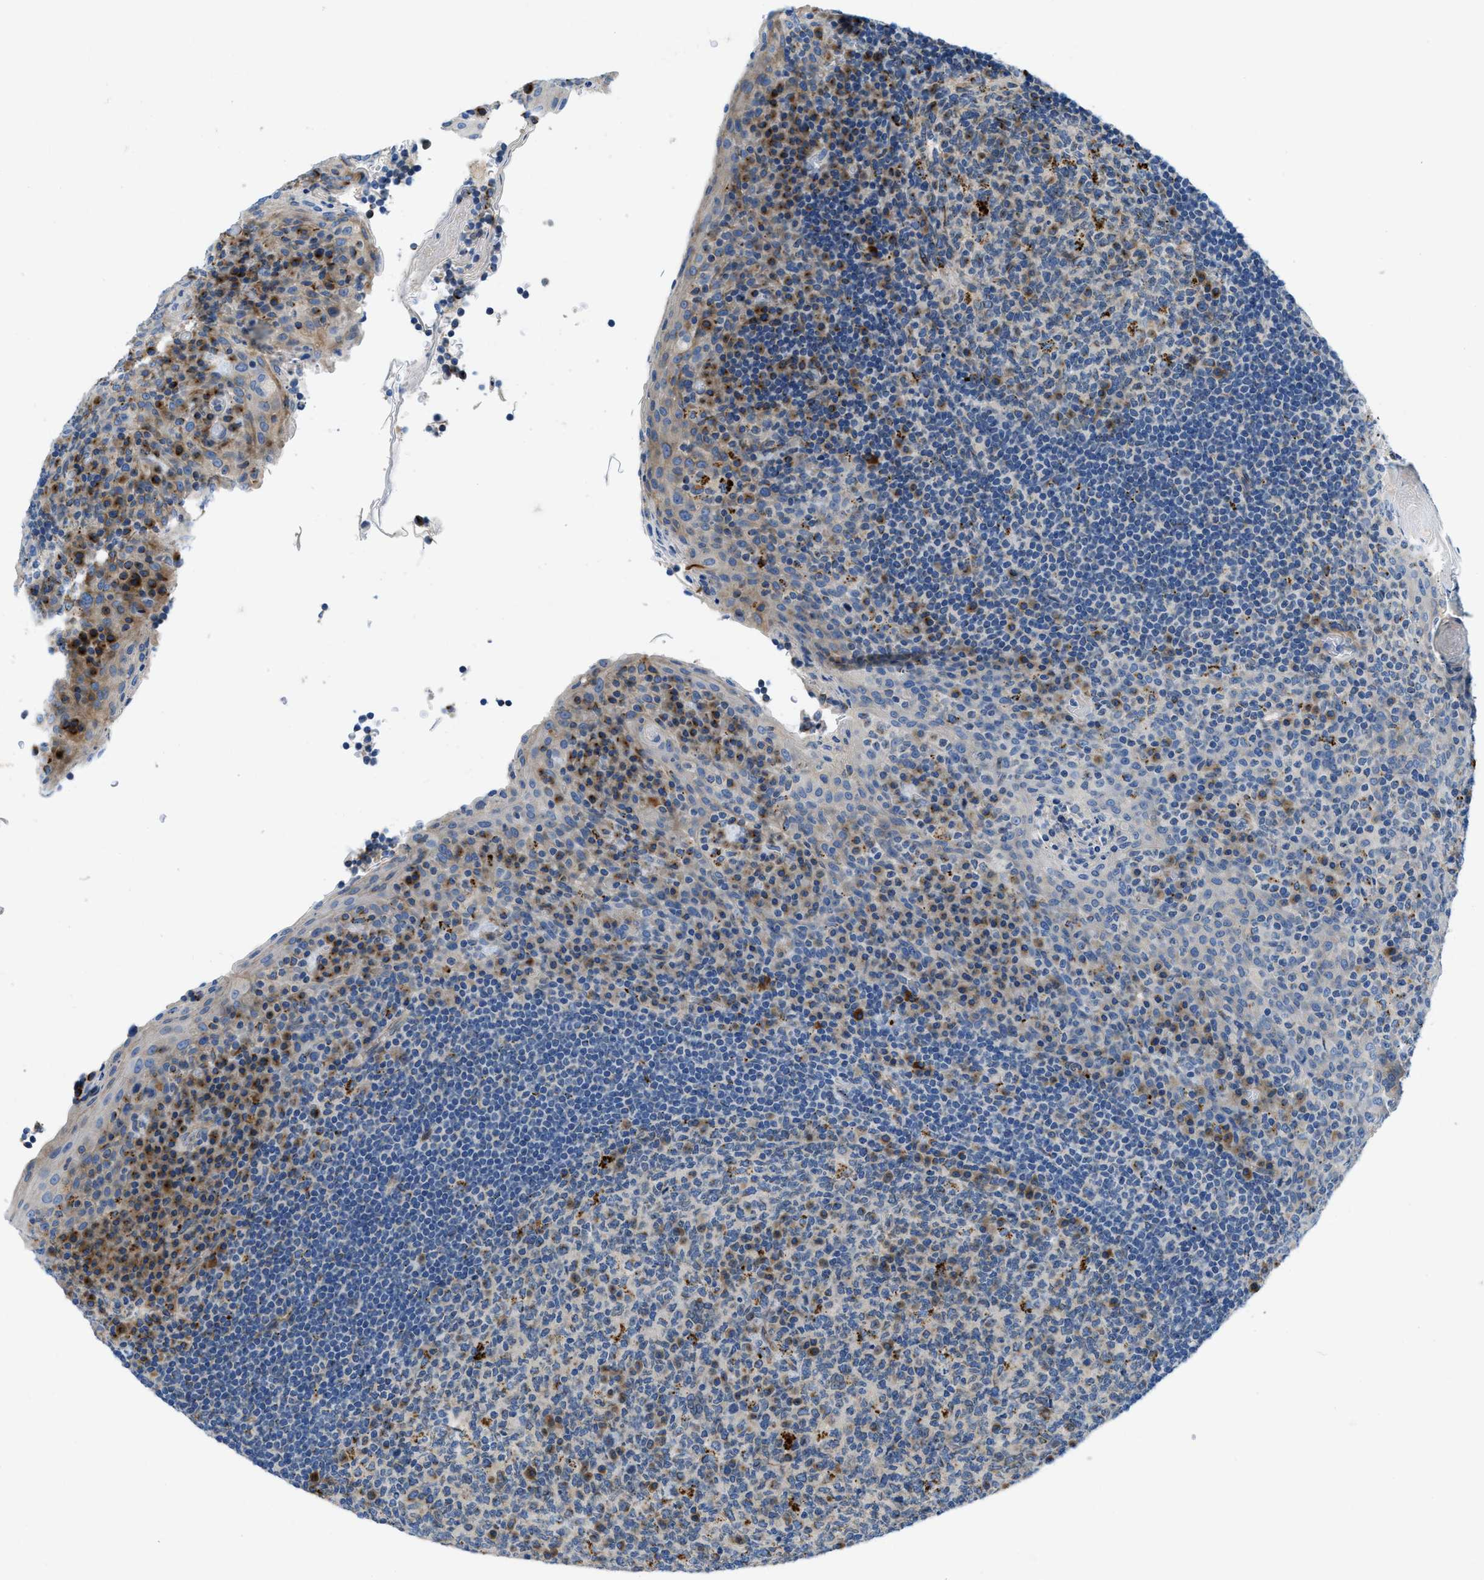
{"staining": {"intensity": "moderate", "quantity": "<25%", "location": "cytoplasmic/membranous"}, "tissue": "tonsil", "cell_type": "Germinal center cells", "image_type": "normal", "snomed": [{"axis": "morphology", "description": "Normal tissue, NOS"}, {"axis": "topography", "description": "Tonsil"}], "caption": "Protein staining by immunohistochemistry displays moderate cytoplasmic/membranous expression in approximately <25% of germinal center cells in unremarkable tonsil. The protein is stained brown, and the nuclei are stained in blue (DAB IHC with brightfield microscopy, high magnification).", "gene": "TMEM248", "patient": {"sex": "male", "age": 17}}